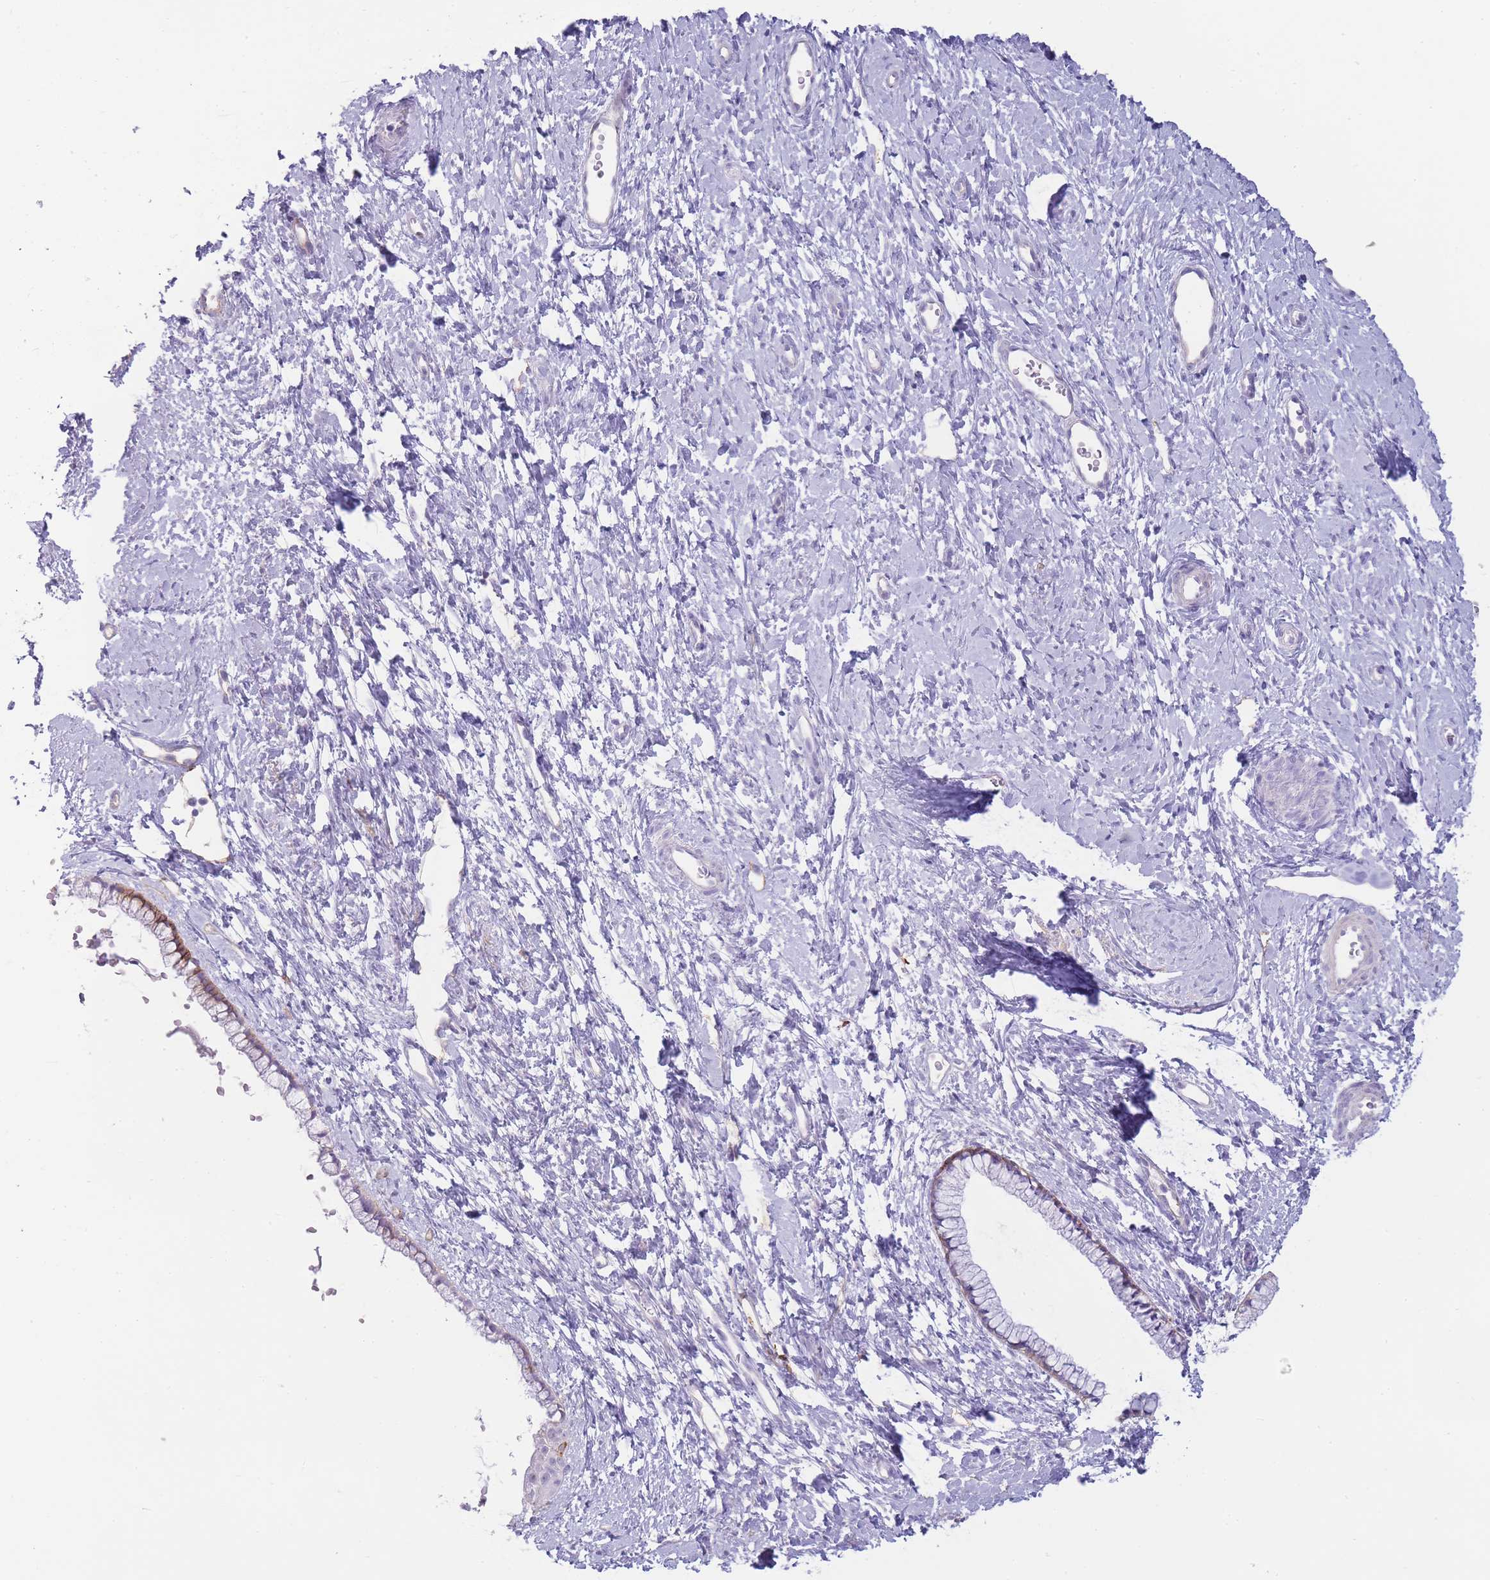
{"staining": {"intensity": "moderate", "quantity": "25%-75%", "location": "cytoplasmic/membranous"}, "tissue": "cervix", "cell_type": "Glandular cells", "image_type": "normal", "snomed": [{"axis": "morphology", "description": "Normal tissue, NOS"}, {"axis": "topography", "description": "Cervix"}], "caption": "Immunohistochemistry of unremarkable human cervix displays medium levels of moderate cytoplasmic/membranous expression in about 25%-75% of glandular cells.", "gene": "UTP14A", "patient": {"sex": "female", "age": 57}}